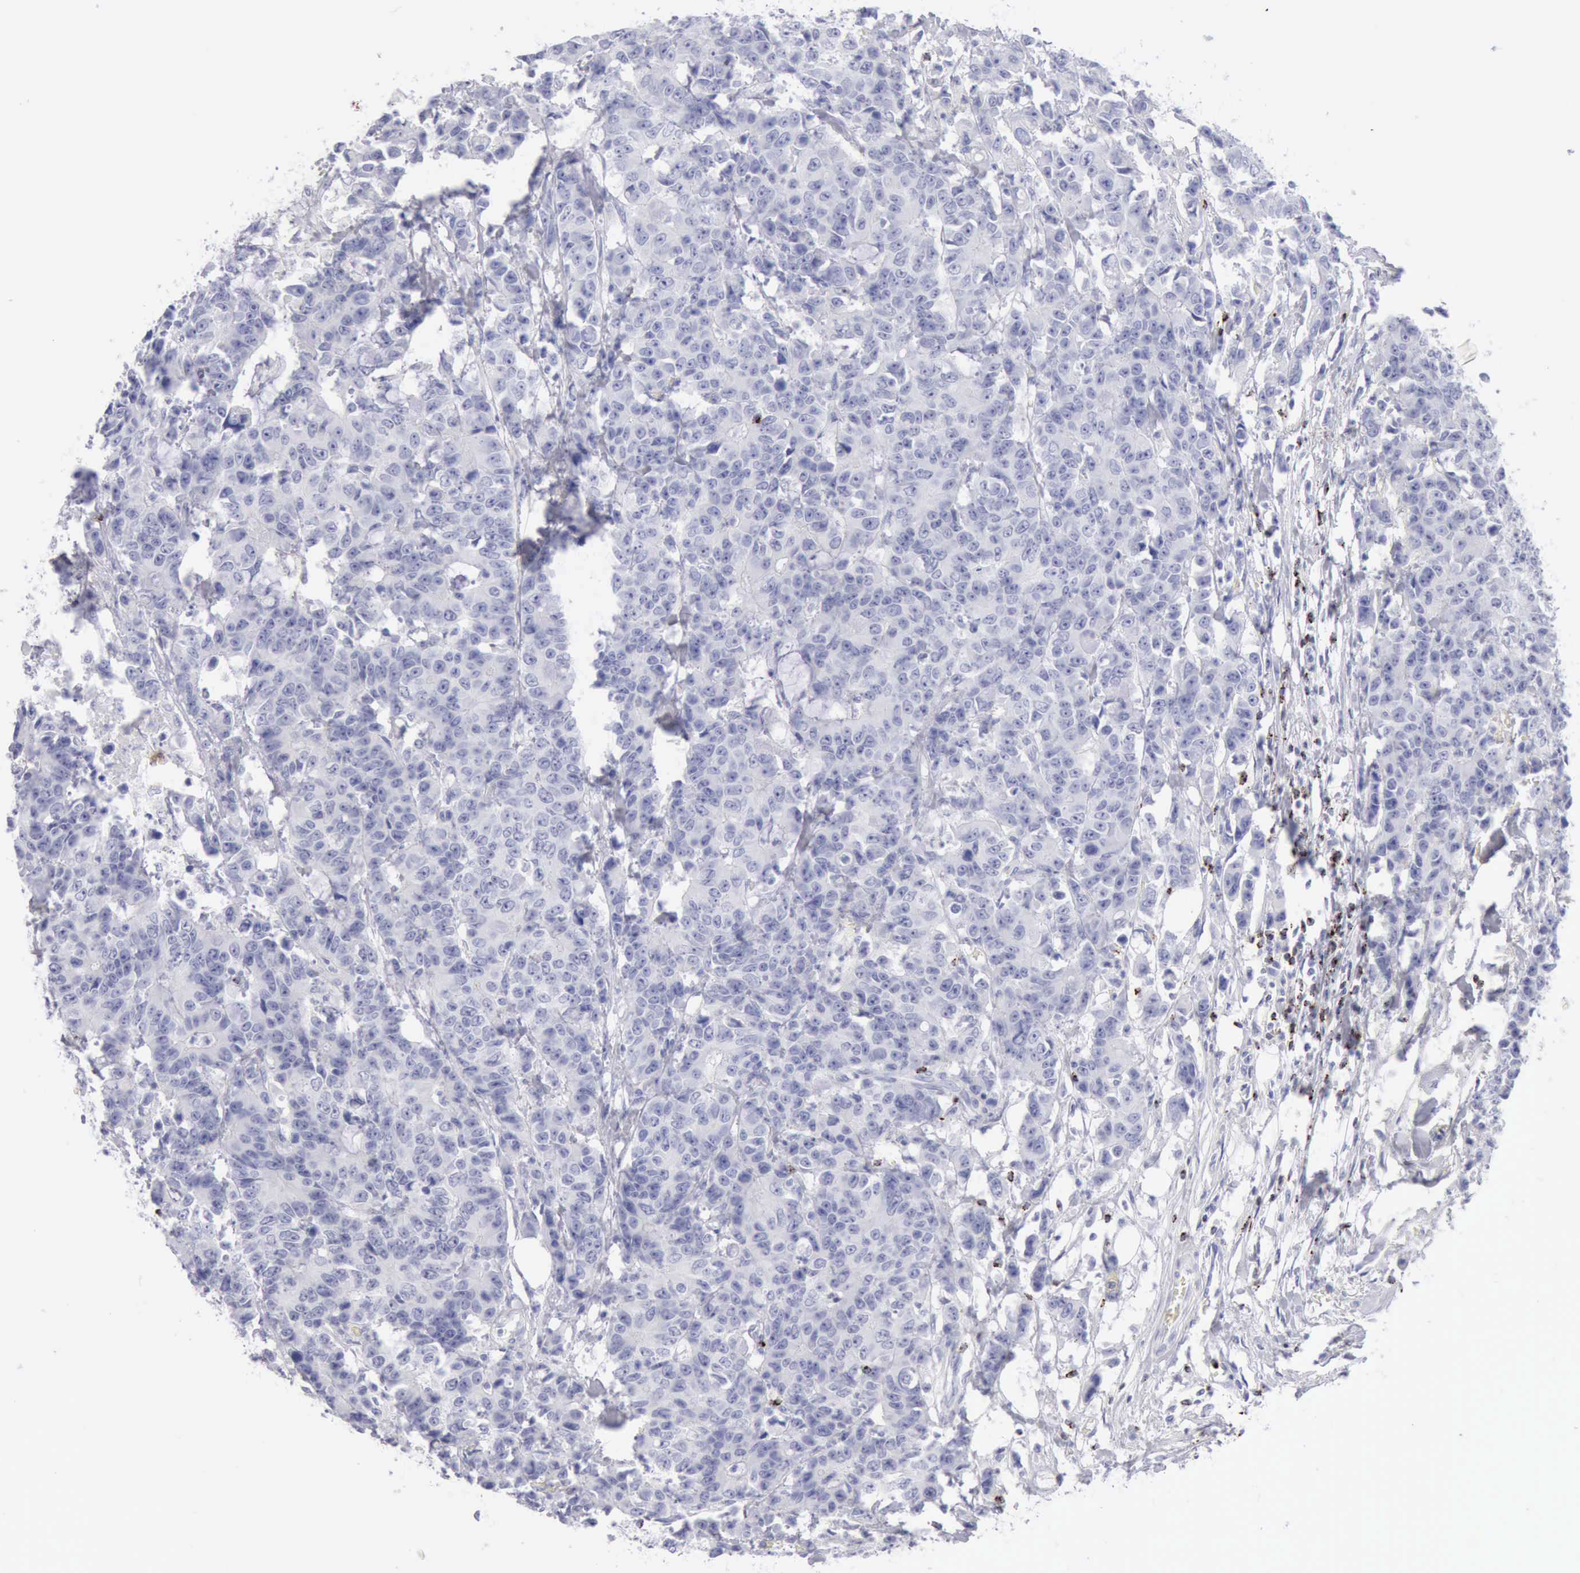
{"staining": {"intensity": "negative", "quantity": "none", "location": "none"}, "tissue": "colorectal cancer", "cell_type": "Tumor cells", "image_type": "cancer", "snomed": [{"axis": "morphology", "description": "Adenocarcinoma, NOS"}, {"axis": "topography", "description": "Colon"}], "caption": "Image shows no significant protein staining in tumor cells of colorectal cancer. (Immunohistochemistry (ihc), brightfield microscopy, high magnification).", "gene": "GZMB", "patient": {"sex": "female", "age": 86}}